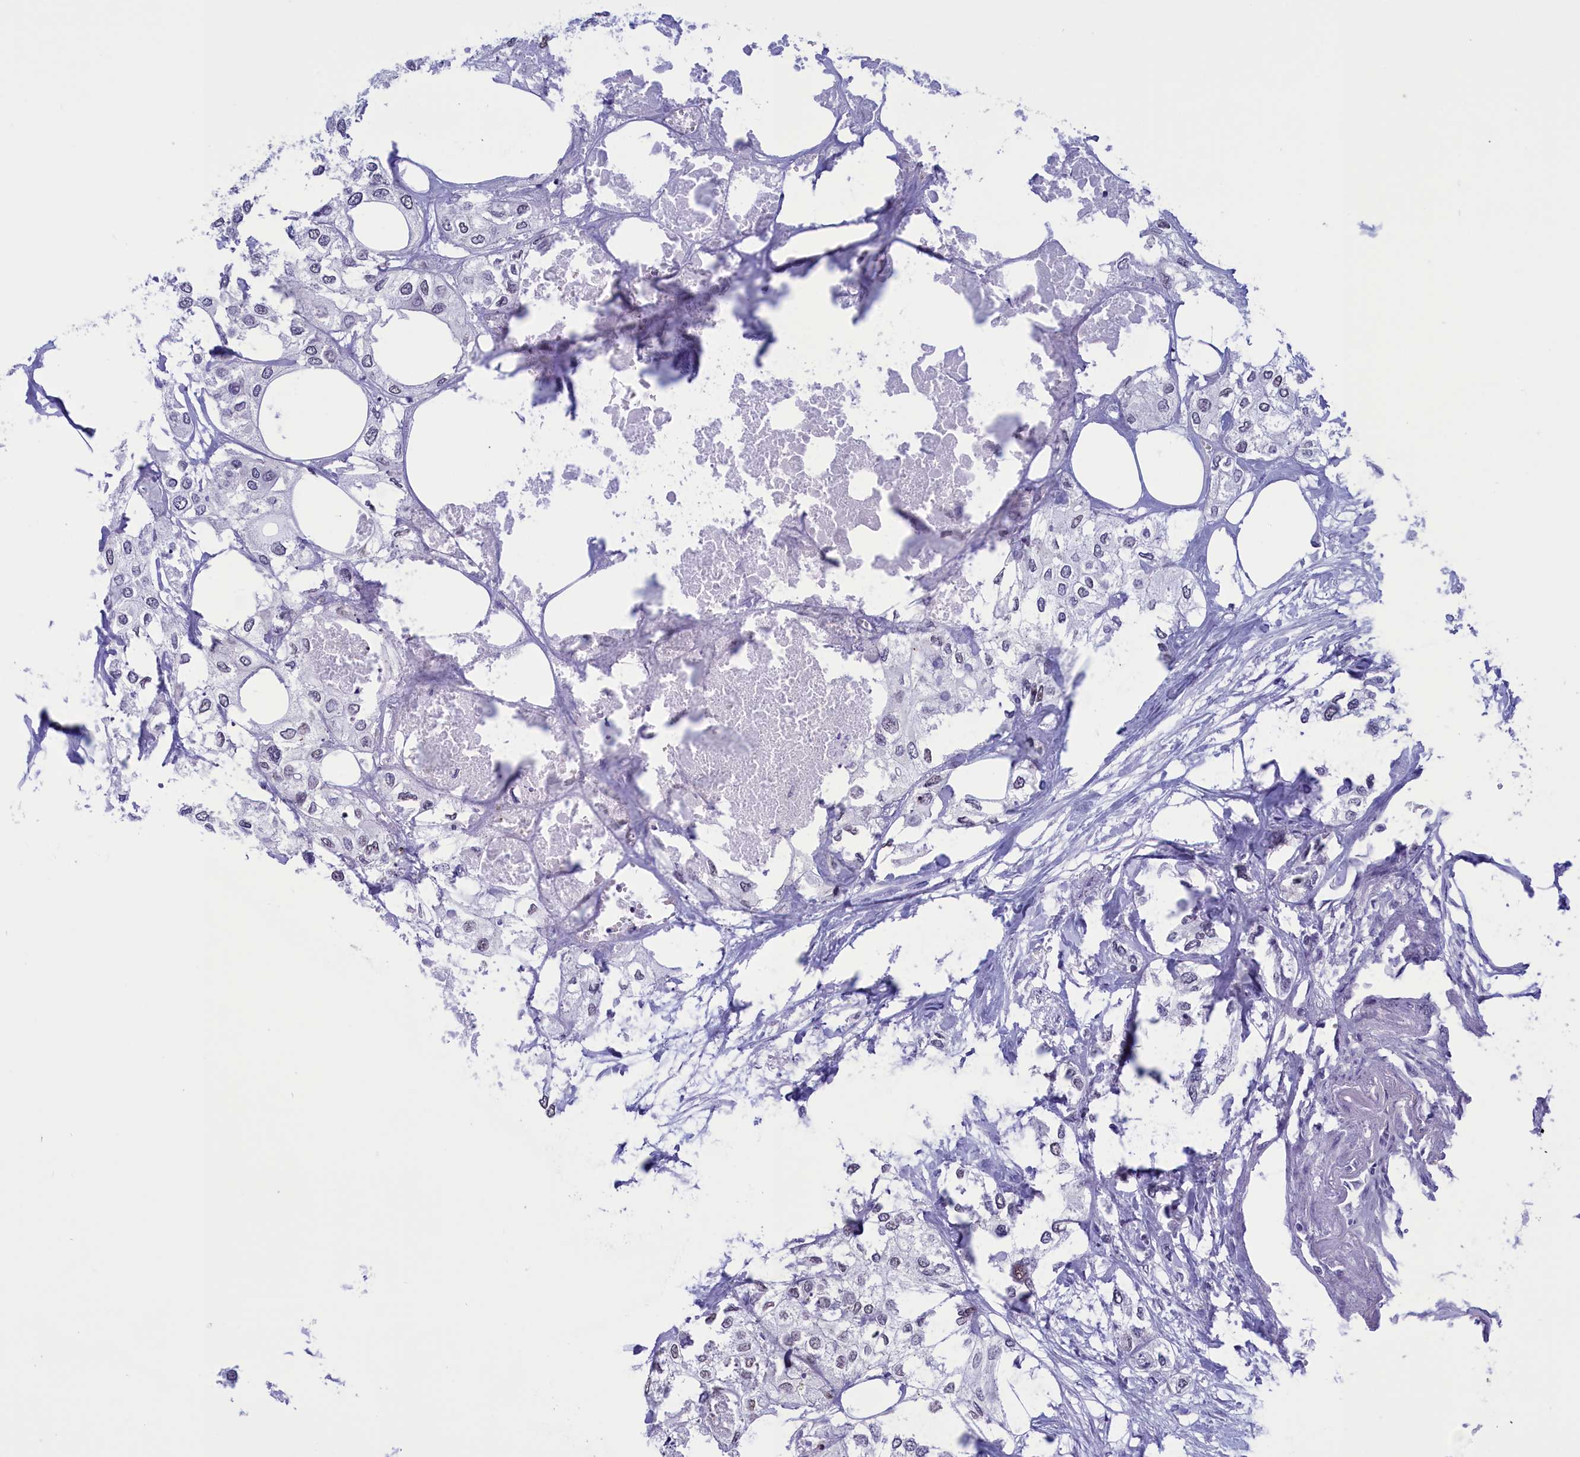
{"staining": {"intensity": "negative", "quantity": "none", "location": "none"}, "tissue": "urothelial cancer", "cell_type": "Tumor cells", "image_type": "cancer", "snomed": [{"axis": "morphology", "description": "Urothelial carcinoma, High grade"}, {"axis": "topography", "description": "Urinary bladder"}], "caption": "This is a image of immunohistochemistry (IHC) staining of high-grade urothelial carcinoma, which shows no positivity in tumor cells.", "gene": "ELOA2", "patient": {"sex": "male", "age": 64}}